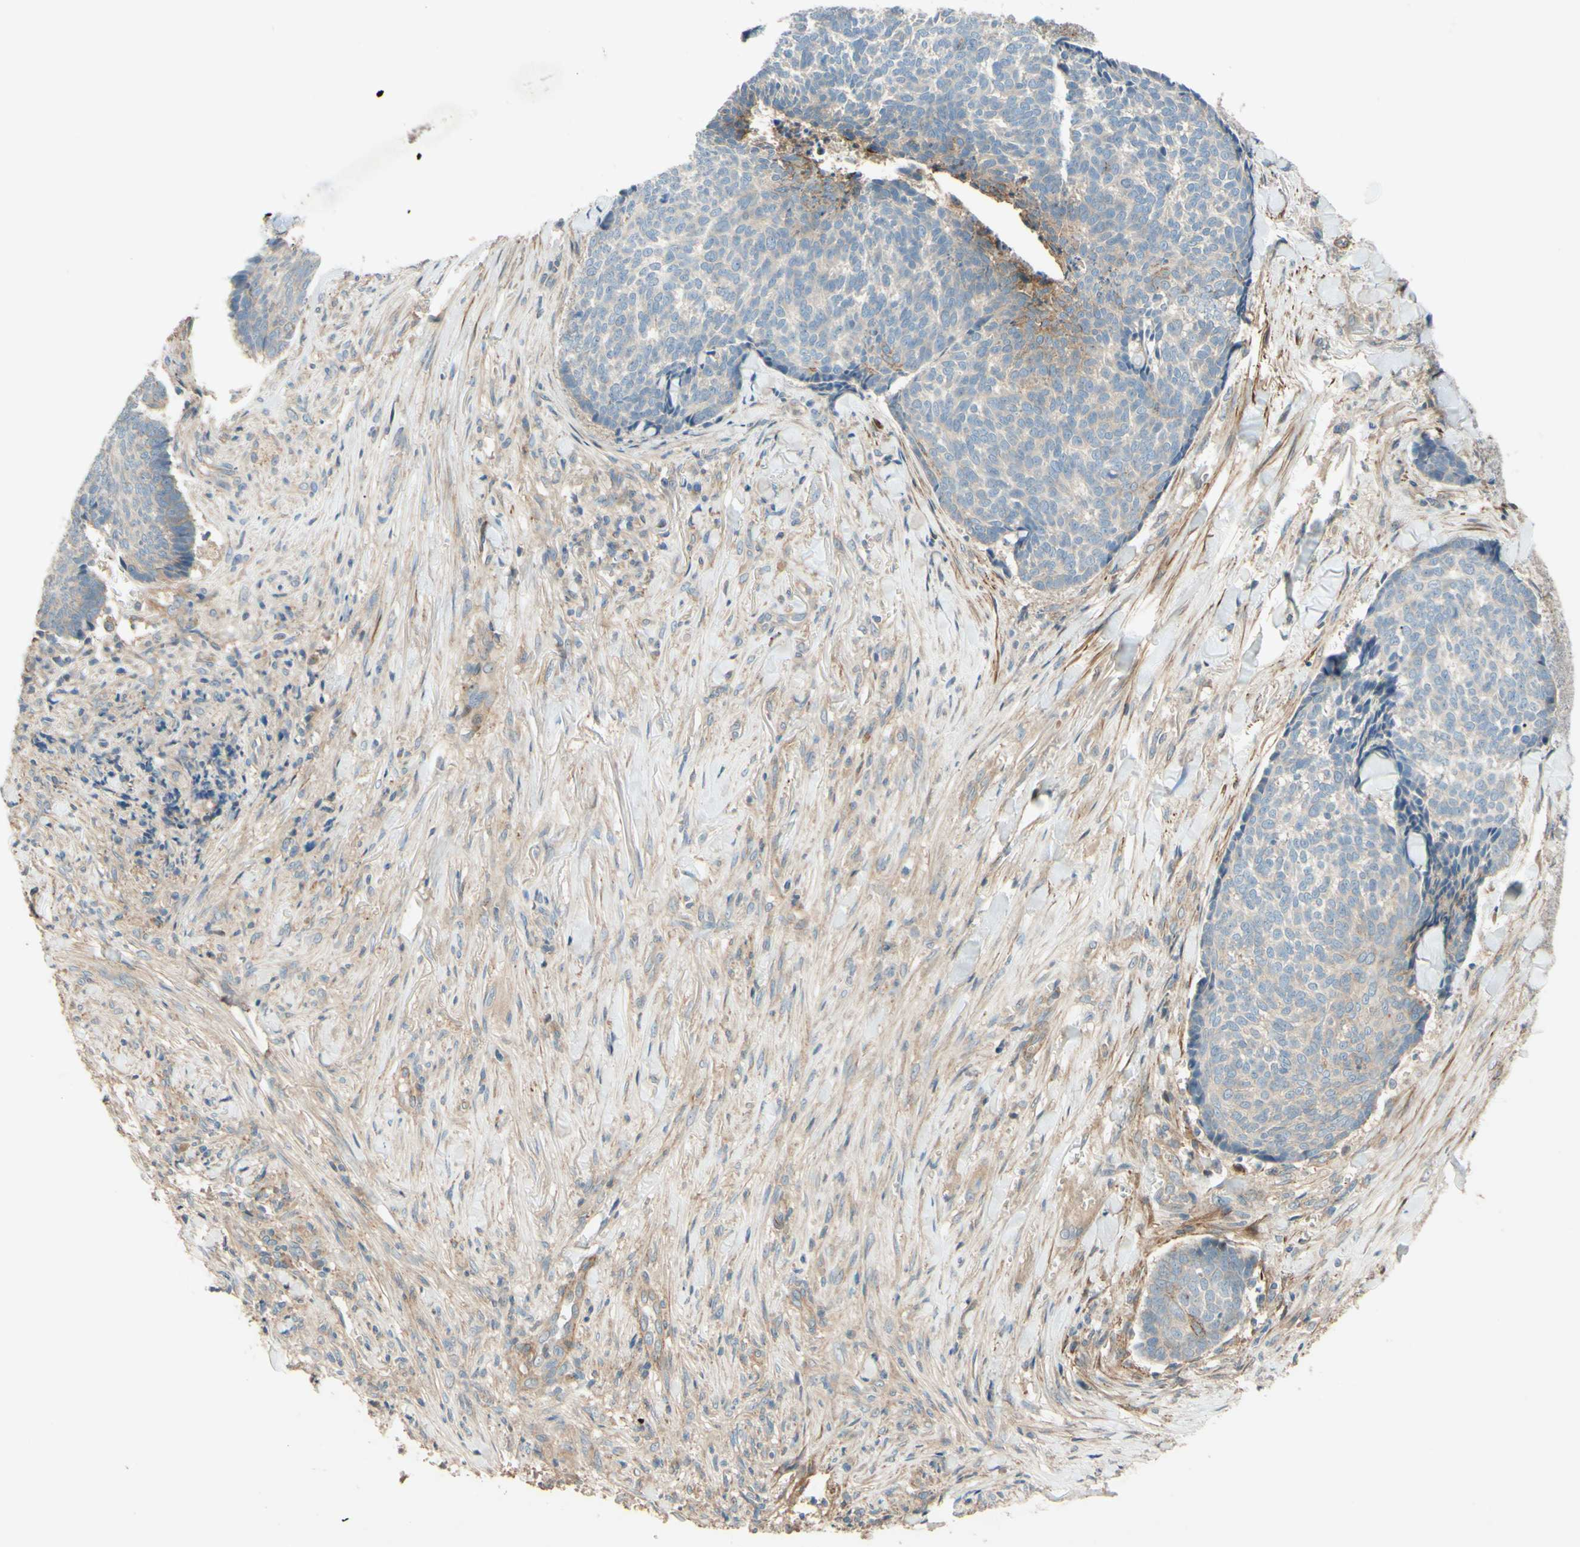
{"staining": {"intensity": "weak", "quantity": "25%-75%", "location": "cytoplasmic/membranous"}, "tissue": "skin cancer", "cell_type": "Tumor cells", "image_type": "cancer", "snomed": [{"axis": "morphology", "description": "Basal cell carcinoma"}, {"axis": "topography", "description": "Skin"}], "caption": "This is a micrograph of immunohistochemistry (IHC) staining of skin cancer, which shows weak positivity in the cytoplasmic/membranous of tumor cells.", "gene": "ADAM17", "patient": {"sex": "male", "age": 84}}